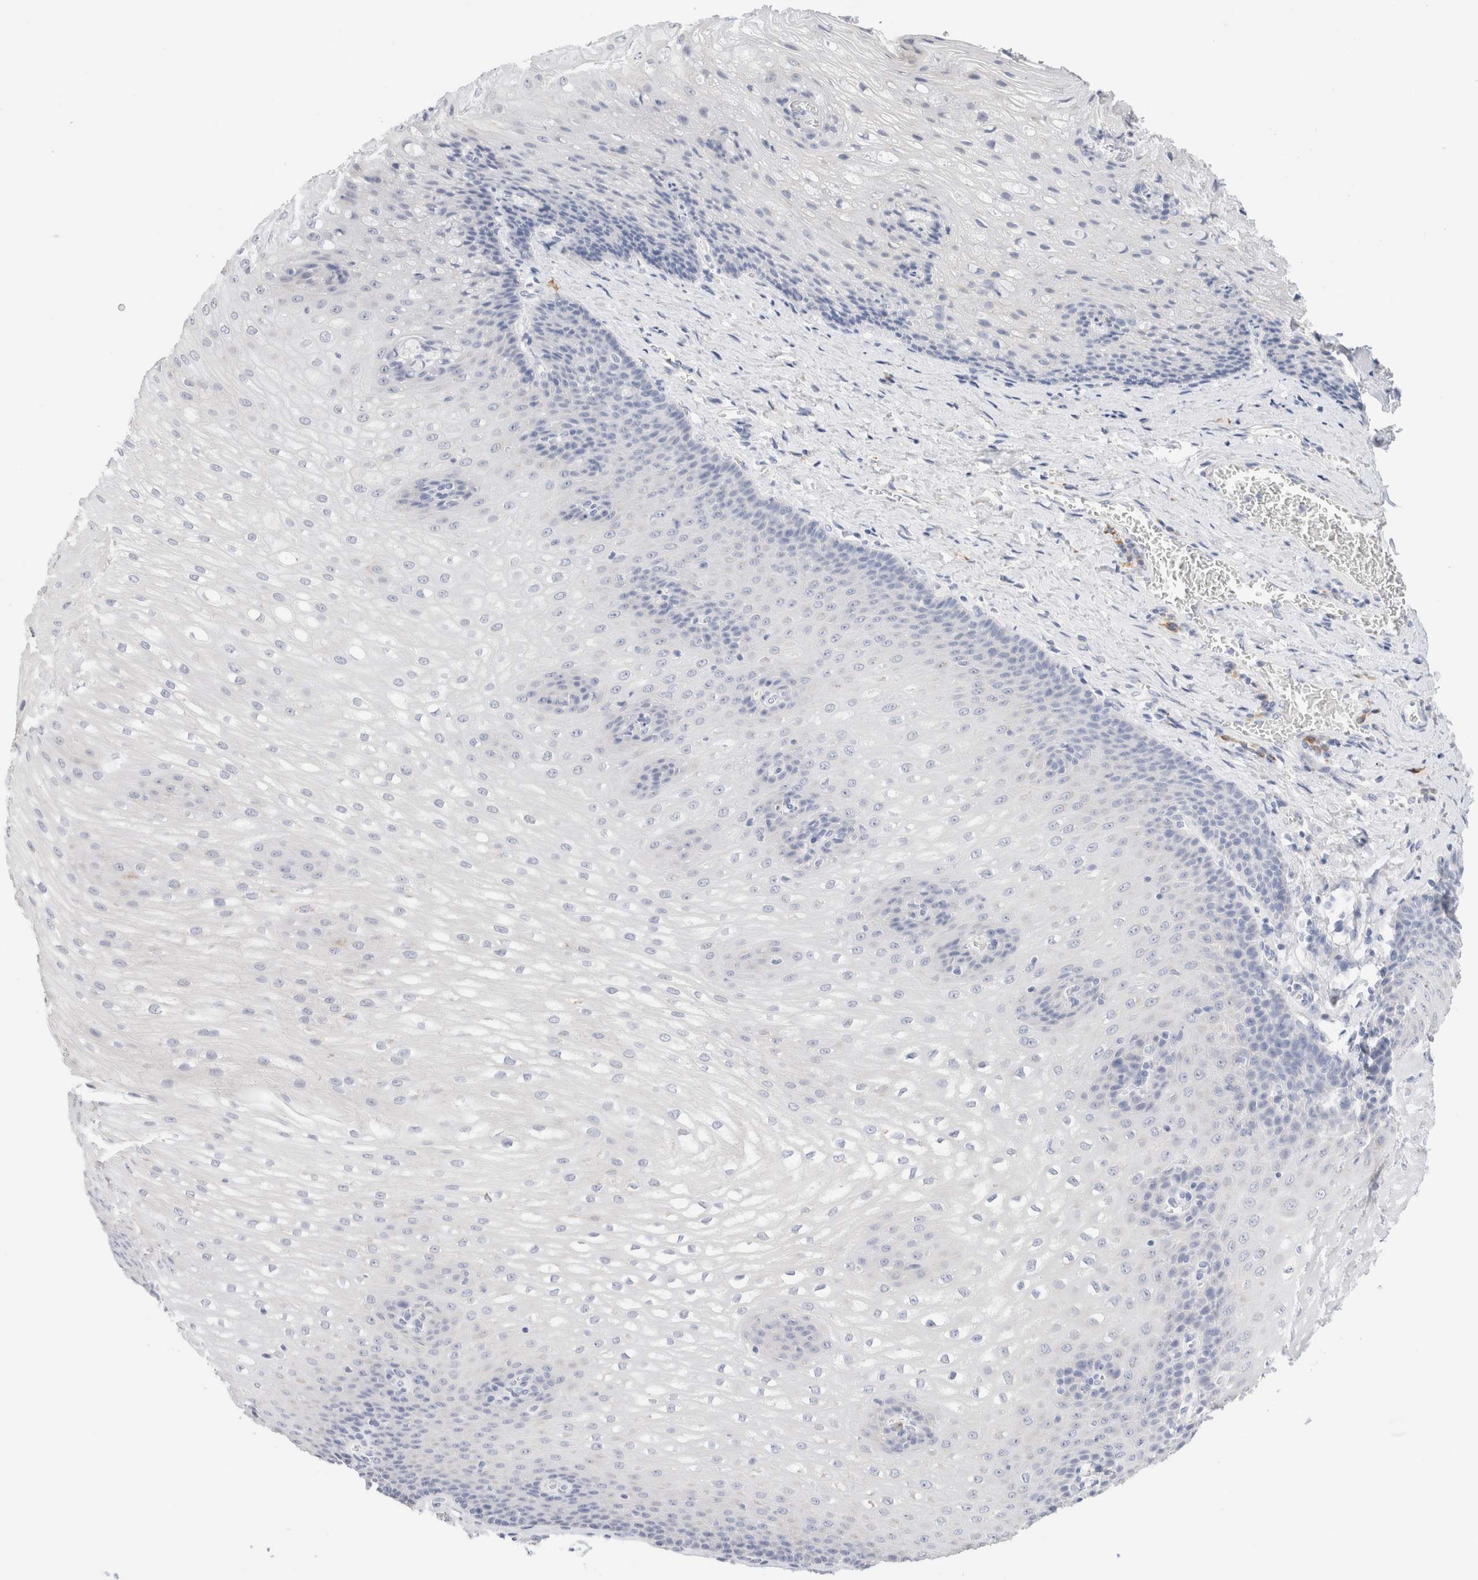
{"staining": {"intensity": "negative", "quantity": "none", "location": "none"}, "tissue": "esophagus", "cell_type": "Squamous epithelial cells", "image_type": "normal", "snomed": [{"axis": "morphology", "description": "Normal tissue, NOS"}, {"axis": "topography", "description": "Esophagus"}], "caption": "High power microscopy photomicrograph of an IHC image of benign esophagus, revealing no significant staining in squamous epithelial cells.", "gene": "GADD45G", "patient": {"sex": "male", "age": 48}}